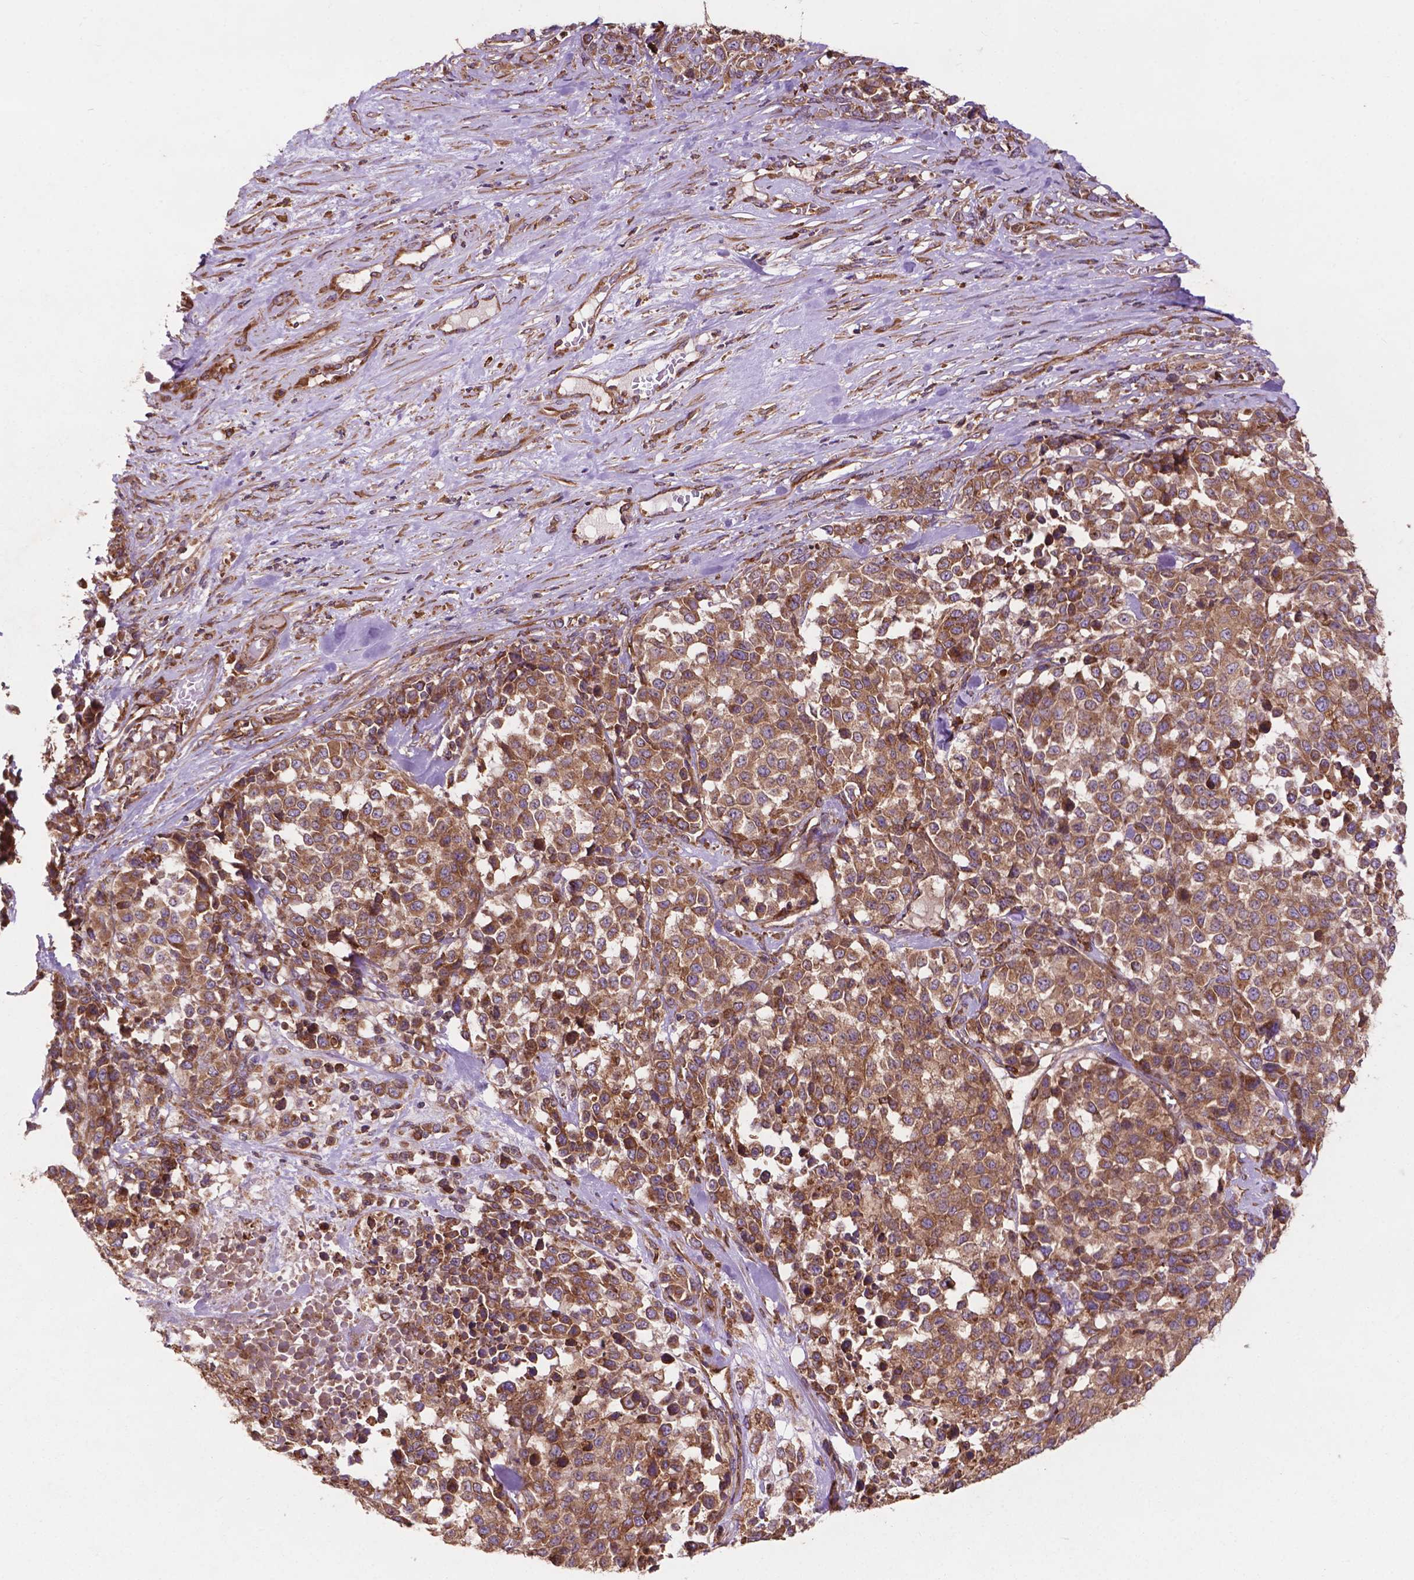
{"staining": {"intensity": "moderate", "quantity": ">75%", "location": "cytoplasmic/membranous"}, "tissue": "melanoma", "cell_type": "Tumor cells", "image_type": "cancer", "snomed": [{"axis": "morphology", "description": "Malignant melanoma, Metastatic site"}, {"axis": "topography", "description": "Skin"}], "caption": "Human malignant melanoma (metastatic site) stained with a brown dye displays moderate cytoplasmic/membranous positive positivity in approximately >75% of tumor cells.", "gene": "CCDC71L", "patient": {"sex": "male", "age": 84}}